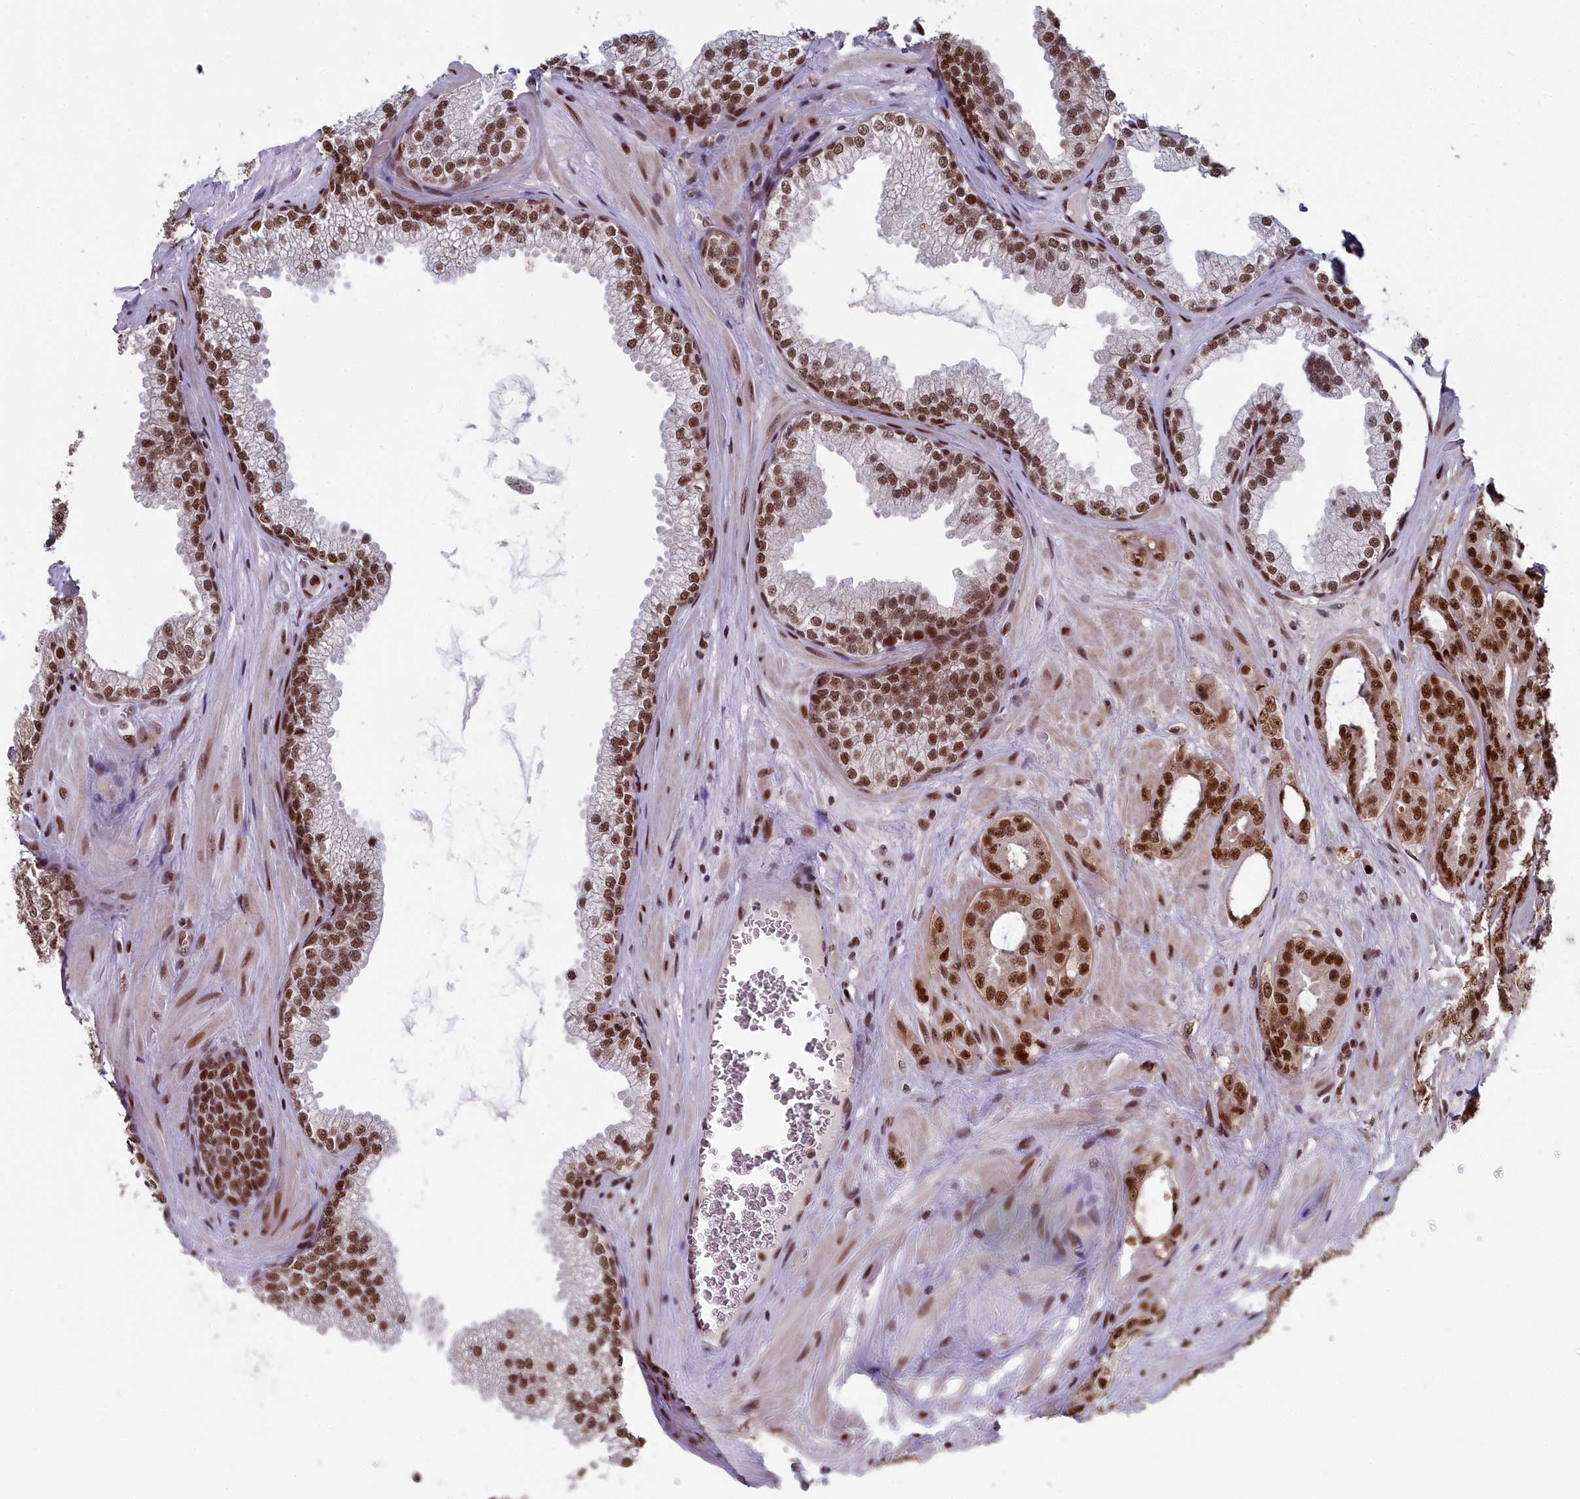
{"staining": {"intensity": "strong", "quantity": ">75%", "location": "nuclear"}, "tissue": "prostate cancer", "cell_type": "Tumor cells", "image_type": "cancer", "snomed": [{"axis": "morphology", "description": "Adenocarcinoma, Low grade"}, {"axis": "topography", "description": "Prostate"}], "caption": "Brown immunohistochemical staining in human prostate cancer shows strong nuclear expression in about >75% of tumor cells.", "gene": "SF3B3", "patient": {"sex": "male", "age": 60}}